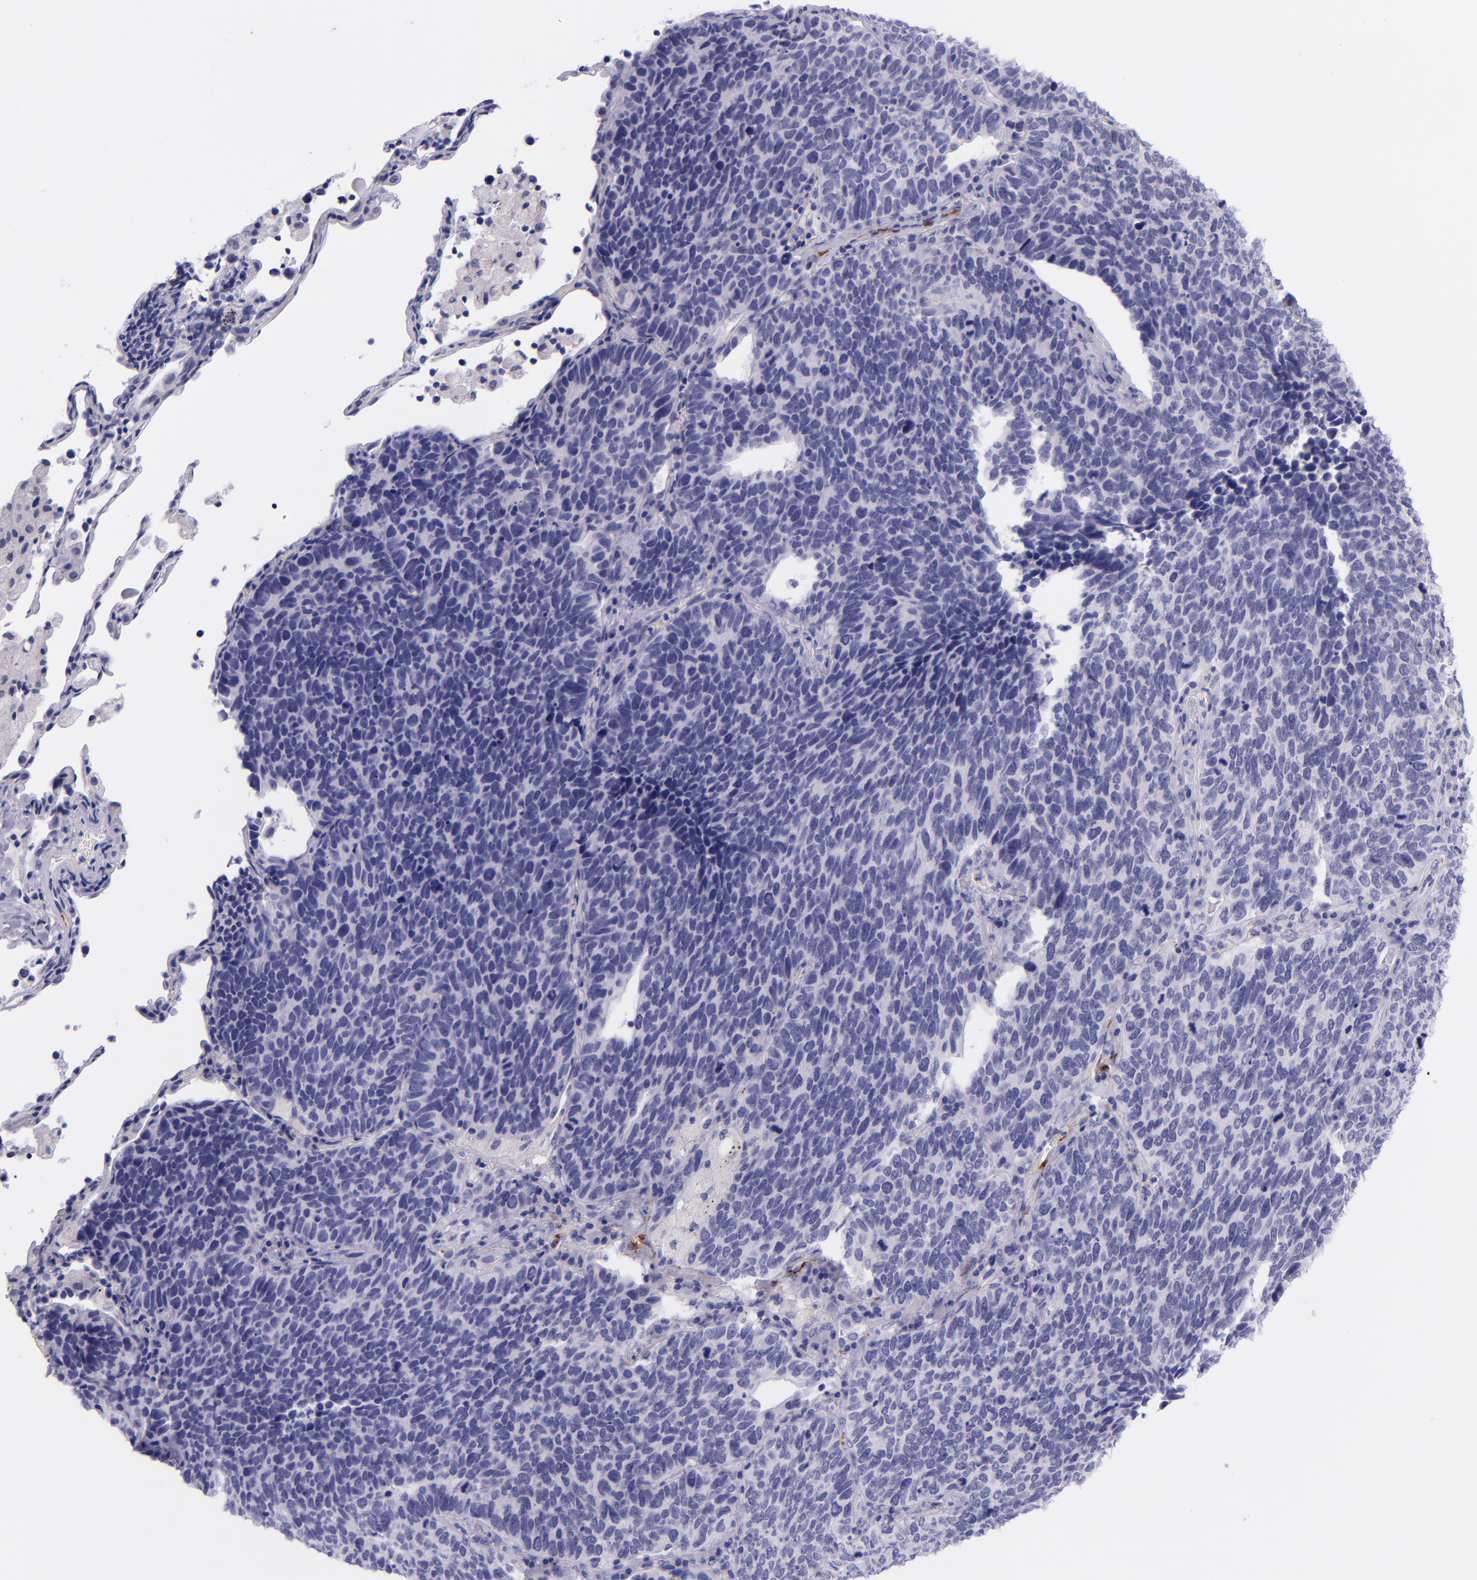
{"staining": {"intensity": "negative", "quantity": "none", "location": "none"}, "tissue": "lung cancer", "cell_type": "Tumor cells", "image_type": "cancer", "snomed": [{"axis": "morphology", "description": "Neoplasm, malignant, NOS"}, {"axis": "topography", "description": "Lung"}], "caption": "Tumor cells are negative for protein expression in human lung cancer.", "gene": "SELE", "patient": {"sex": "female", "age": 75}}